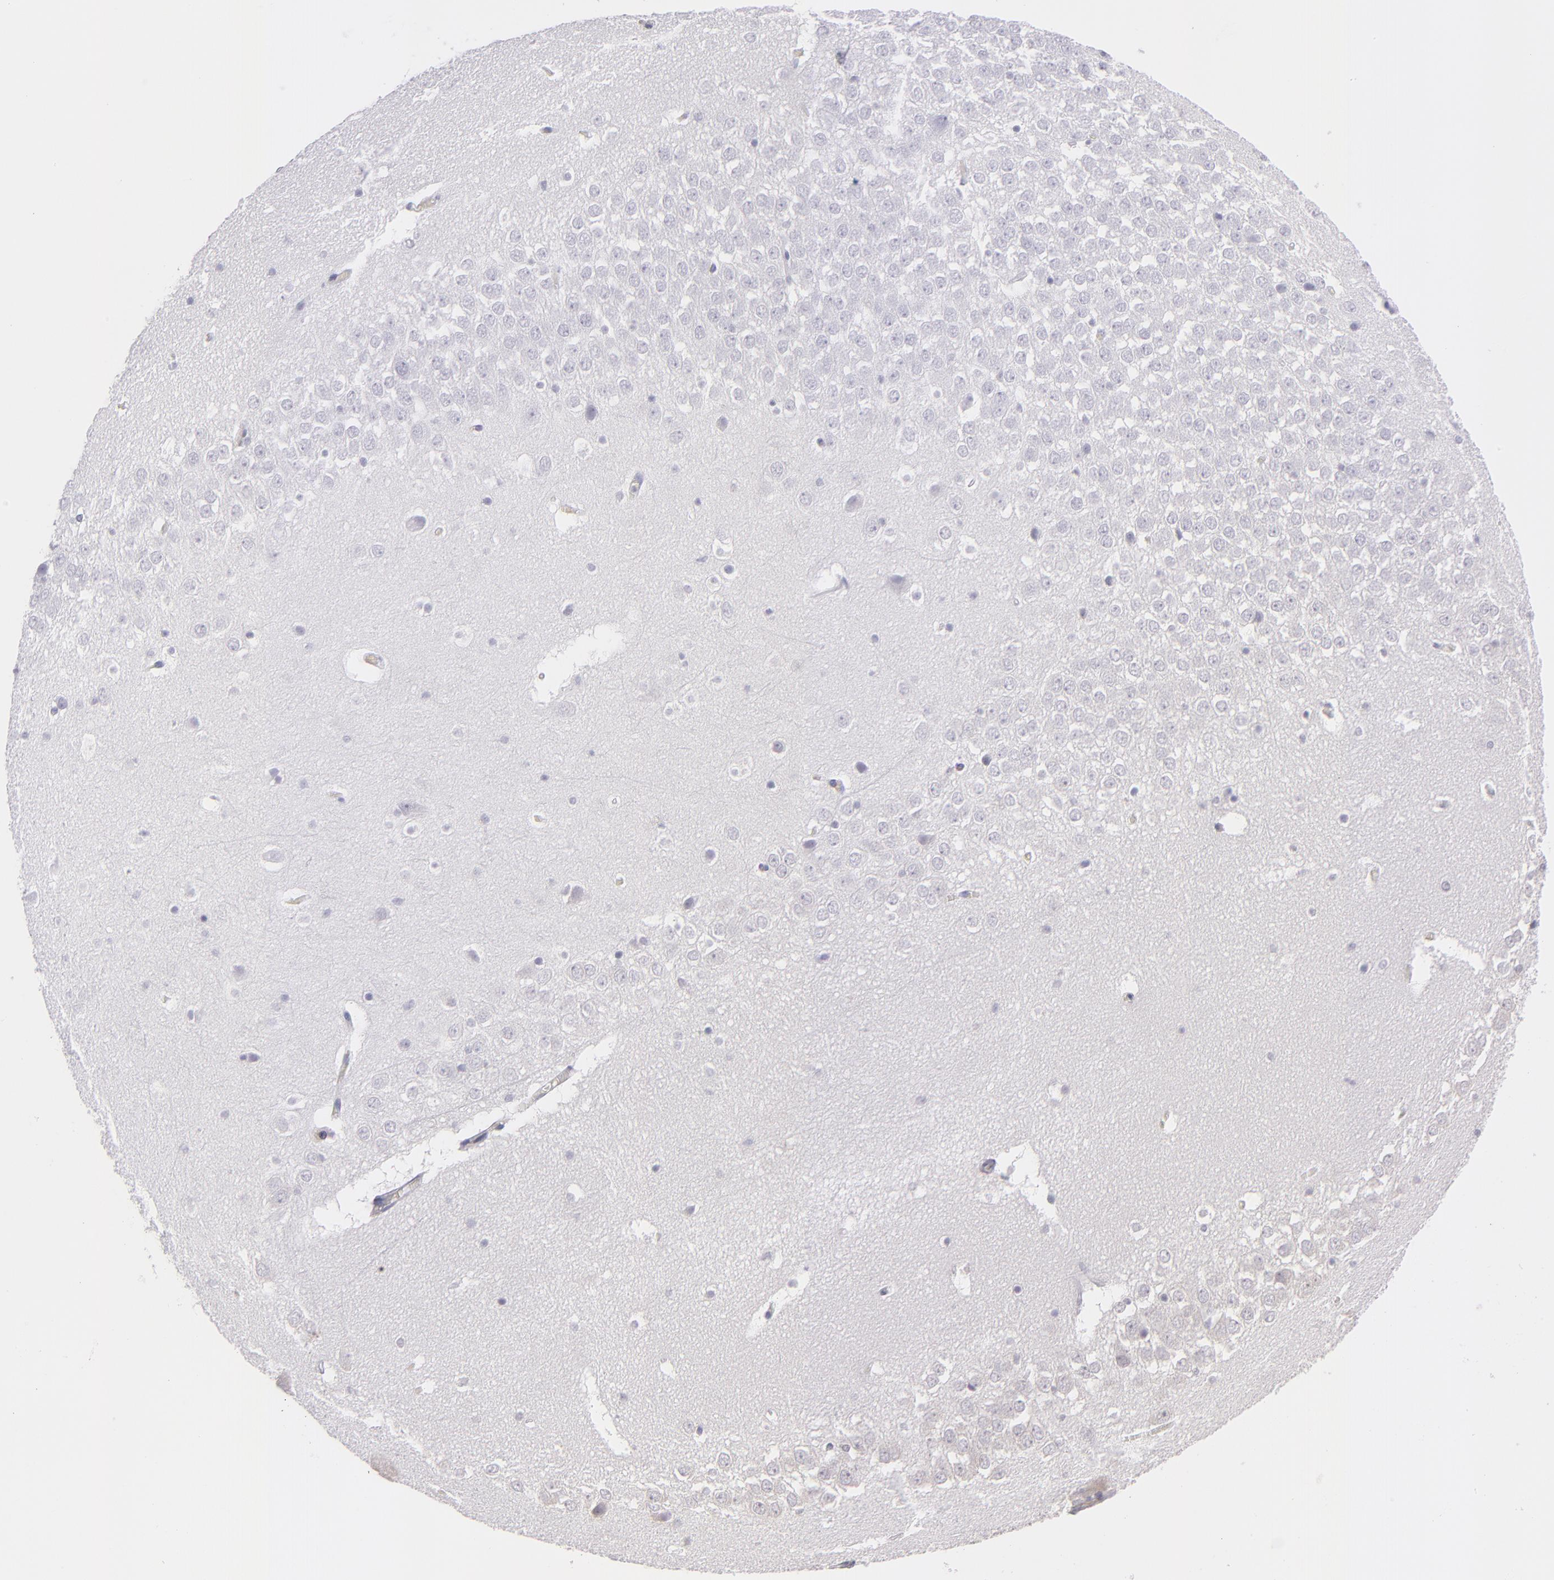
{"staining": {"intensity": "negative", "quantity": "none", "location": "none"}, "tissue": "hippocampus", "cell_type": "Glial cells", "image_type": "normal", "snomed": [{"axis": "morphology", "description": "Normal tissue, NOS"}, {"axis": "topography", "description": "Hippocampus"}], "caption": "This is a micrograph of immunohistochemistry staining of normal hippocampus, which shows no expression in glial cells.", "gene": "THBD", "patient": {"sex": "male", "age": 45}}